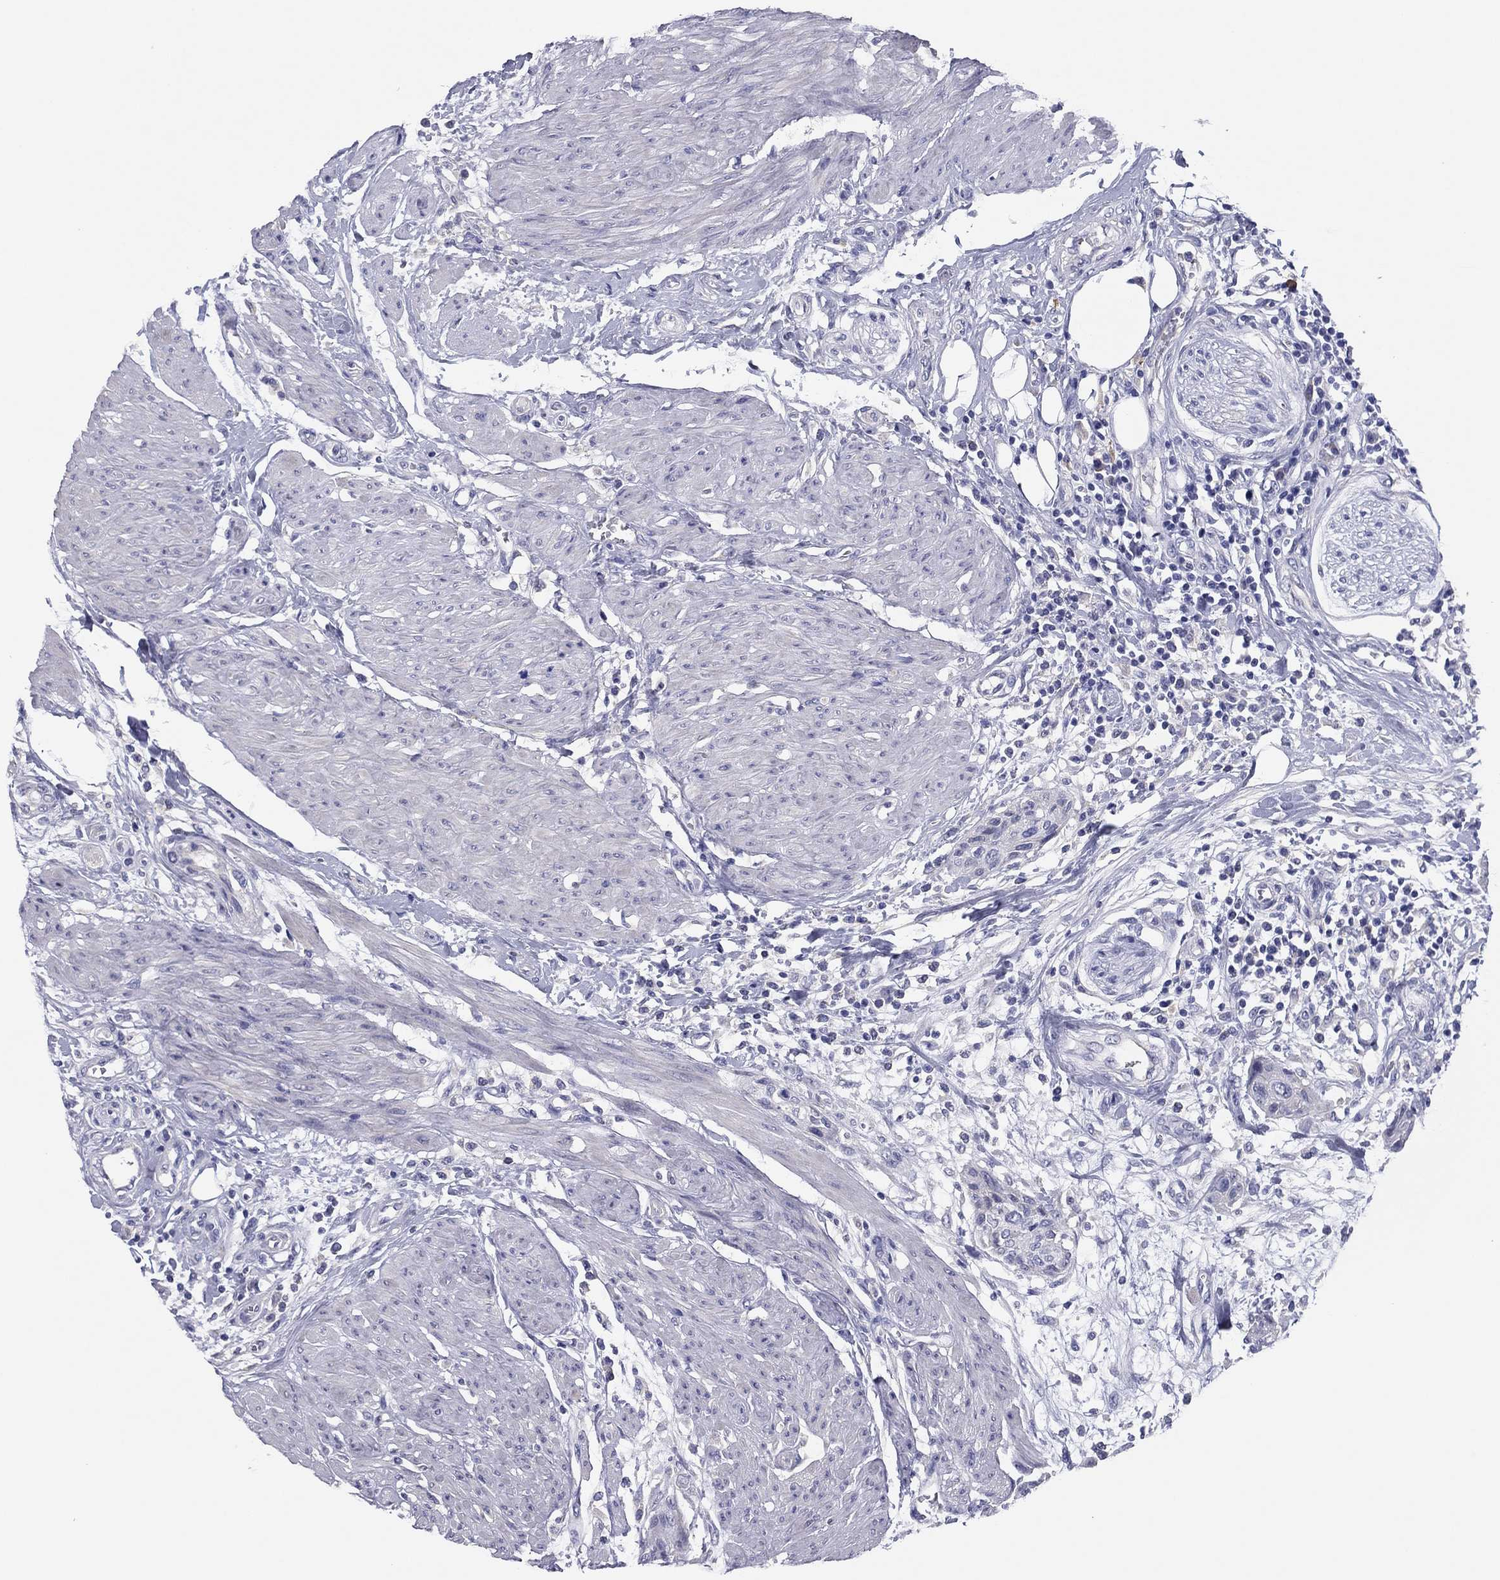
{"staining": {"intensity": "negative", "quantity": "none", "location": "none"}, "tissue": "urothelial cancer", "cell_type": "Tumor cells", "image_type": "cancer", "snomed": [{"axis": "morphology", "description": "Urothelial carcinoma, High grade"}, {"axis": "topography", "description": "Urinary bladder"}], "caption": "A micrograph of human high-grade urothelial carcinoma is negative for staining in tumor cells.", "gene": "GRK7", "patient": {"sex": "male", "age": 35}}